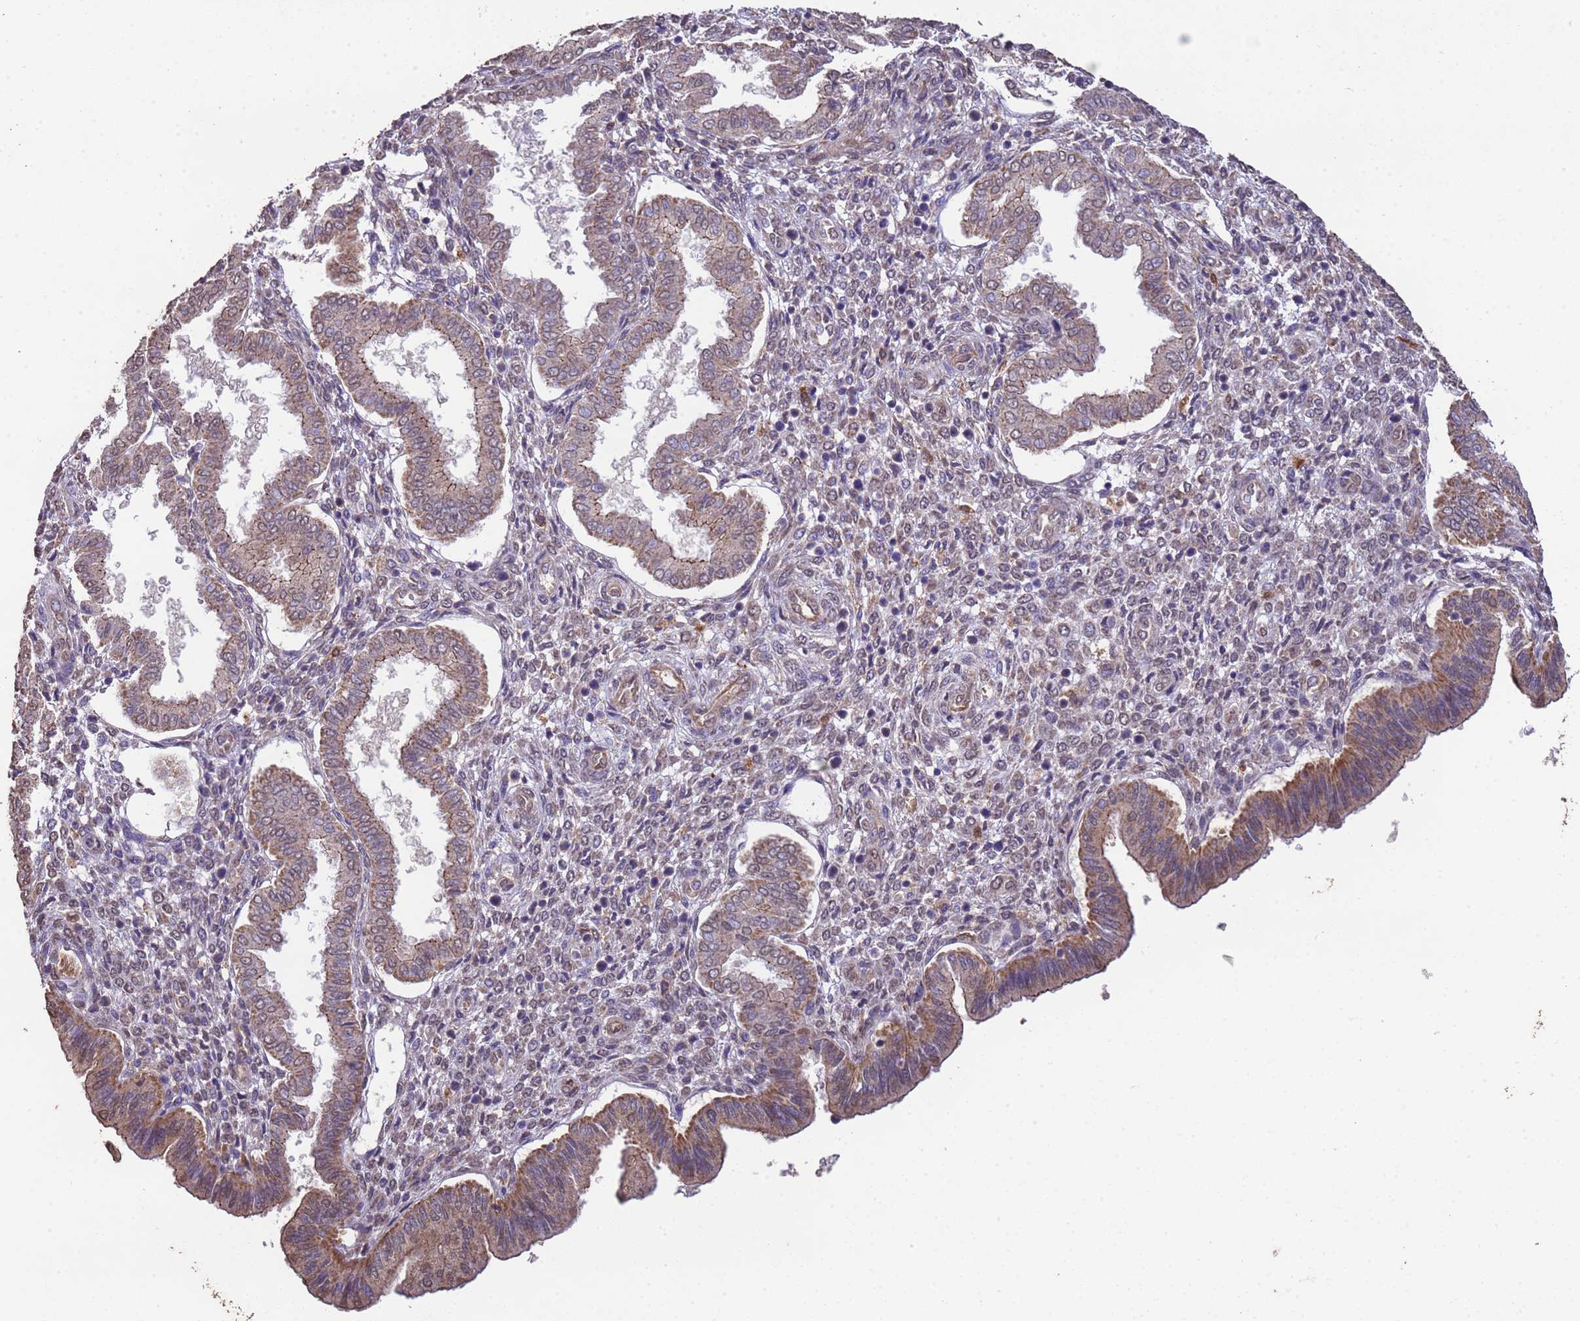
{"staining": {"intensity": "weak", "quantity": "<25%", "location": "cytoplasmic/membranous"}, "tissue": "endometrium", "cell_type": "Cells in endometrial stroma", "image_type": "normal", "snomed": [{"axis": "morphology", "description": "Normal tissue, NOS"}, {"axis": "topography", "description": "Endometrium"}], "caption": "Immunohistochemical staining of normal endometrium exhibits no significant staining in cells in endometrial stroma. Nuclei are stained in blue.", "gene": "NPHP1", "patient": {"sex": "female", "age": 24}}